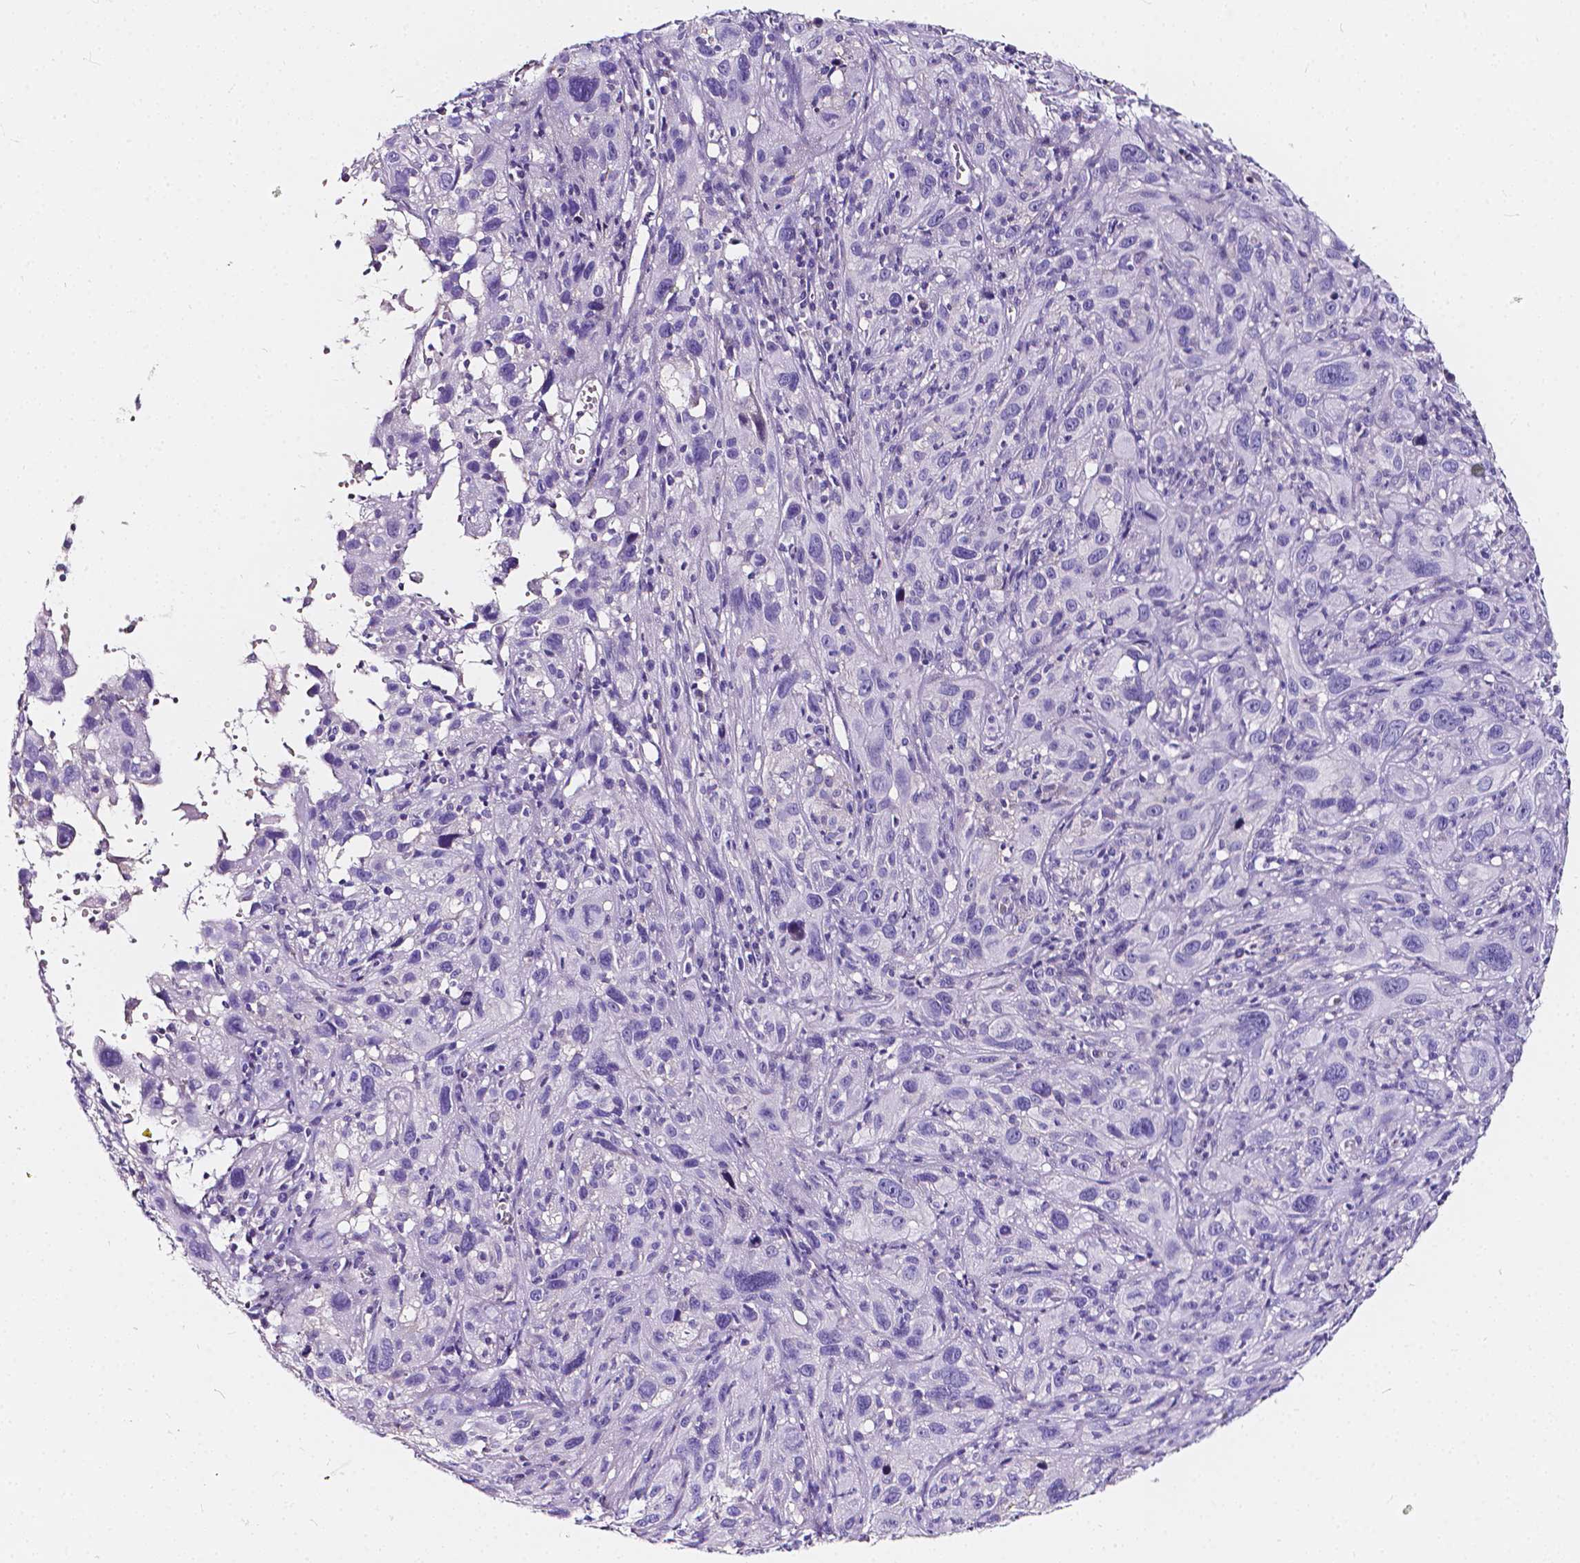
{"staining": {"intensity": "negative", "quantity": "none", "location": "none"}, "tissue": "cervical cancer", "cell_type": "Tumor cells", "image_type": "cancer", "snomed": [{"axis": "morphology", "description": "Squamous cell carcinoma, NOS"}, {"axis": "topography", "description": "Cervix"}], "caption": "Immunohistochemistry photomicrograph of cervical cancer stained for a protein (brown), which demonstrates no expression in tumor cells. (DAB immunohistochemistry (IHC), high magnification).", "gene": "CLSTN2", "patient": {"sex": "female", "age": 37}}